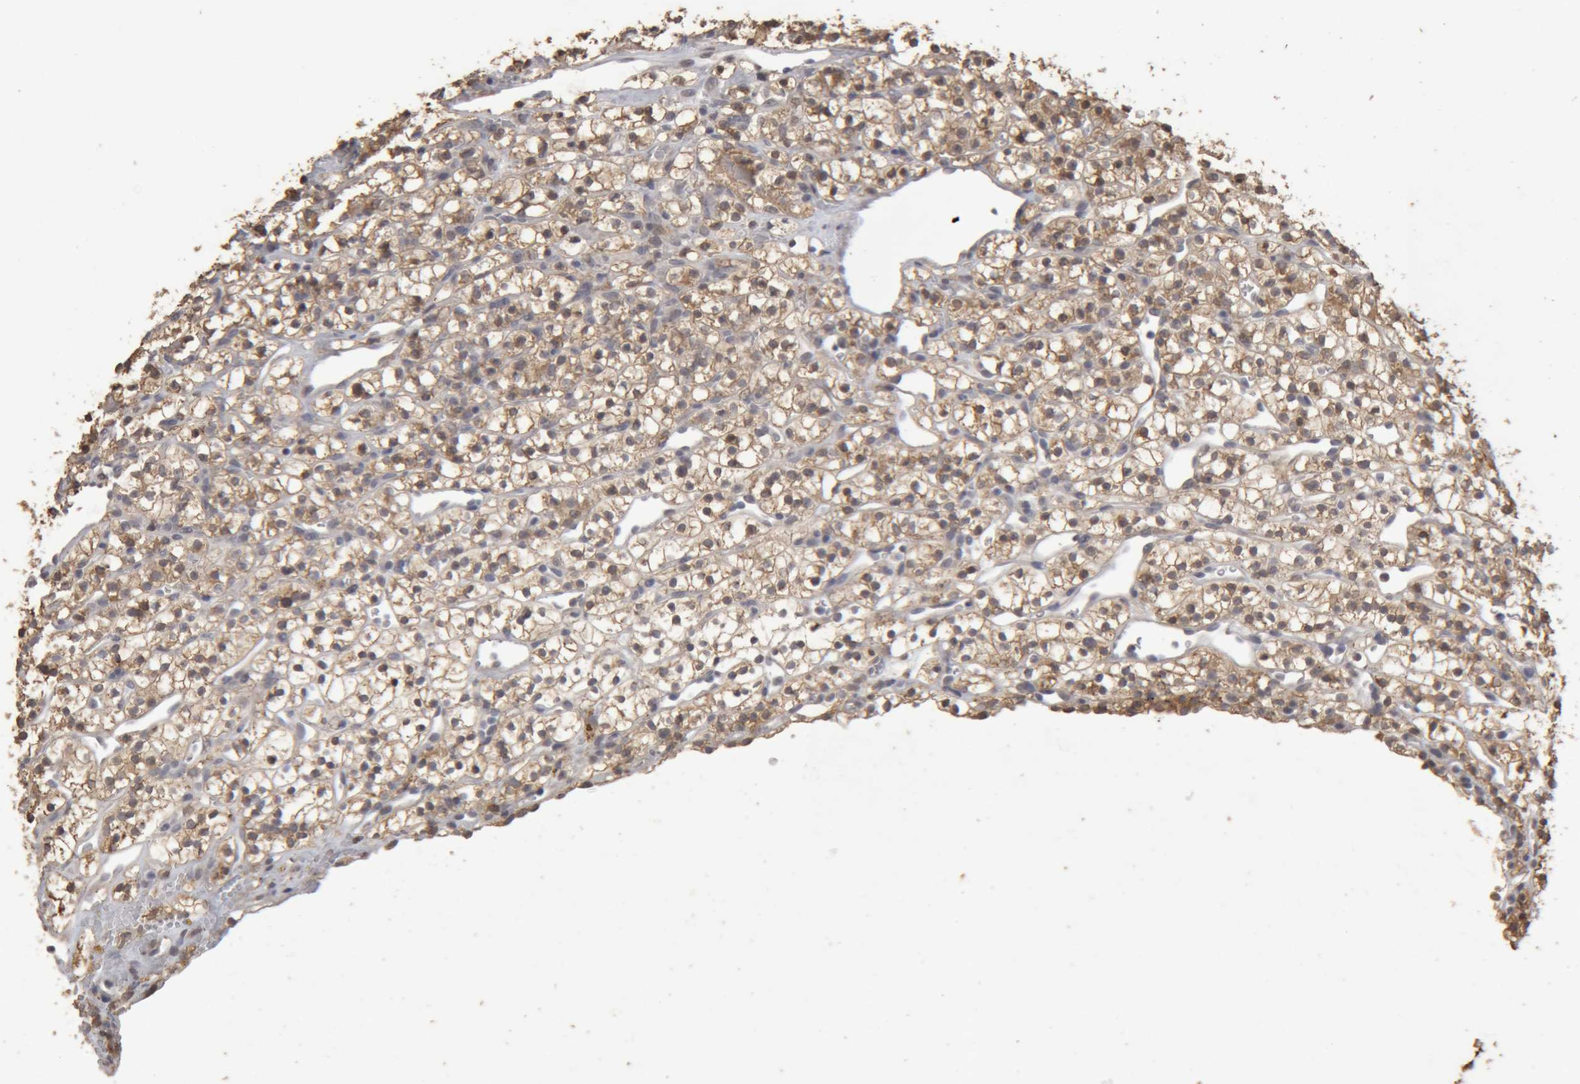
{"staining": {"intensity": "weak", "quantity": ">75%", "location": "cytoplasmic/membranous"}, "tissue": "renal cancer", "cell_type": "Tumor cells", "image_type": "cancer", "snomed": [{"axis": "morphology", "description": "Adenocarcinoma, NOS"}, {"axis": "topography", "description": "Kidney"}], "caption": "Immunohistochemistry of human adenocarcinoma (renal) shows low levels of weak cytoplasmic/membranous expression in approximately >75% of tumor cells.", "gene": "MEP1A", "patient": {"sex": "female", "age": 57}}